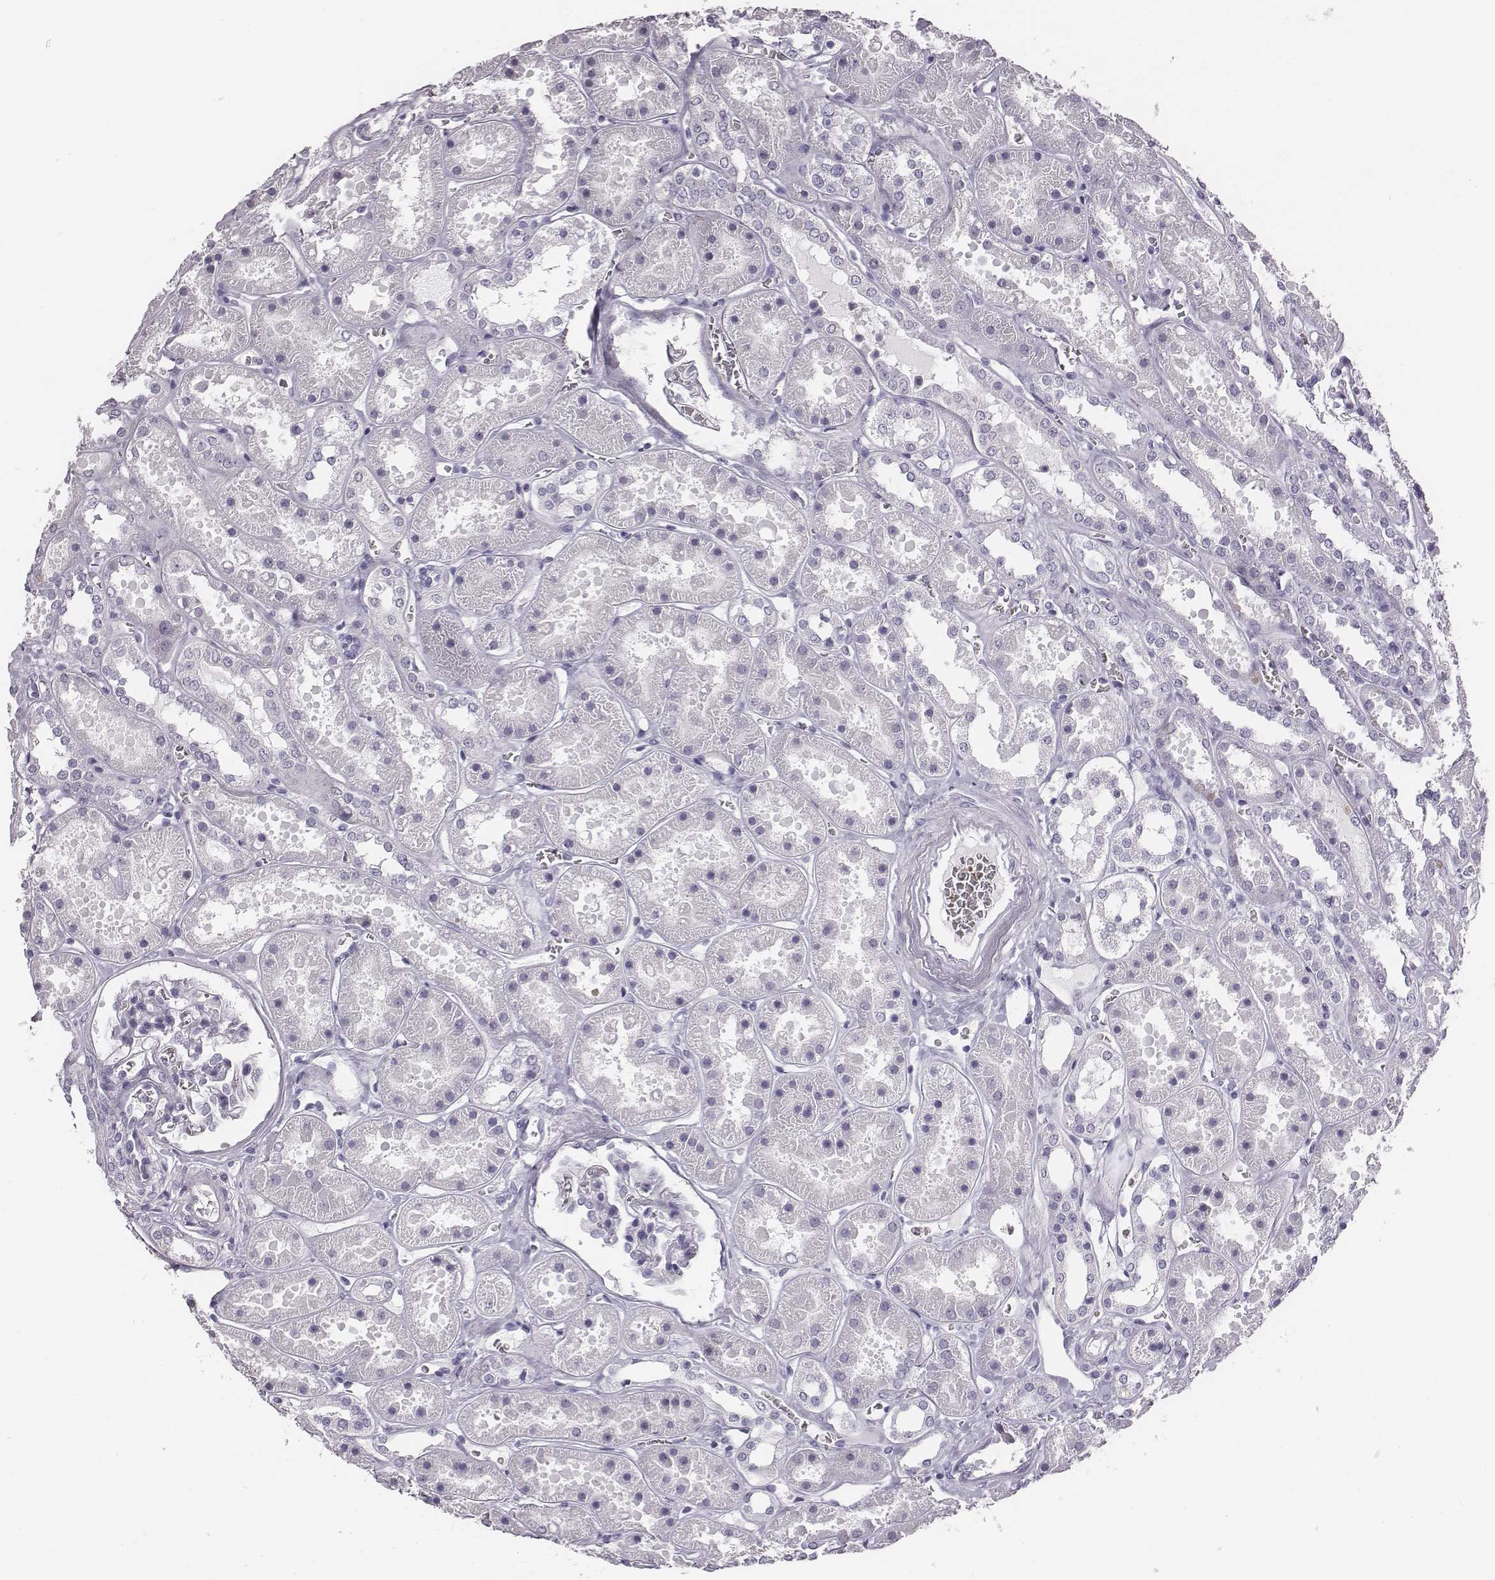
{"staining": {"intensity": "negative", "quantity": "none", "location": "none"}, "tissue": "kidney", "cell_type": "Cells in glomeruli", "image_type": "normal", "snomed": [{"axis": "morphology", "description": "Normal tissue, NOS"}, {"axis": "topography", "description": "Kidney"}], "caption": "Immunohistochemistry (IHC) of unremarkable human kidney demonstrates no positivity in cells in glomeruli.", "gene": "HBZ", "patient": {"sex": "female", "age": 41}}